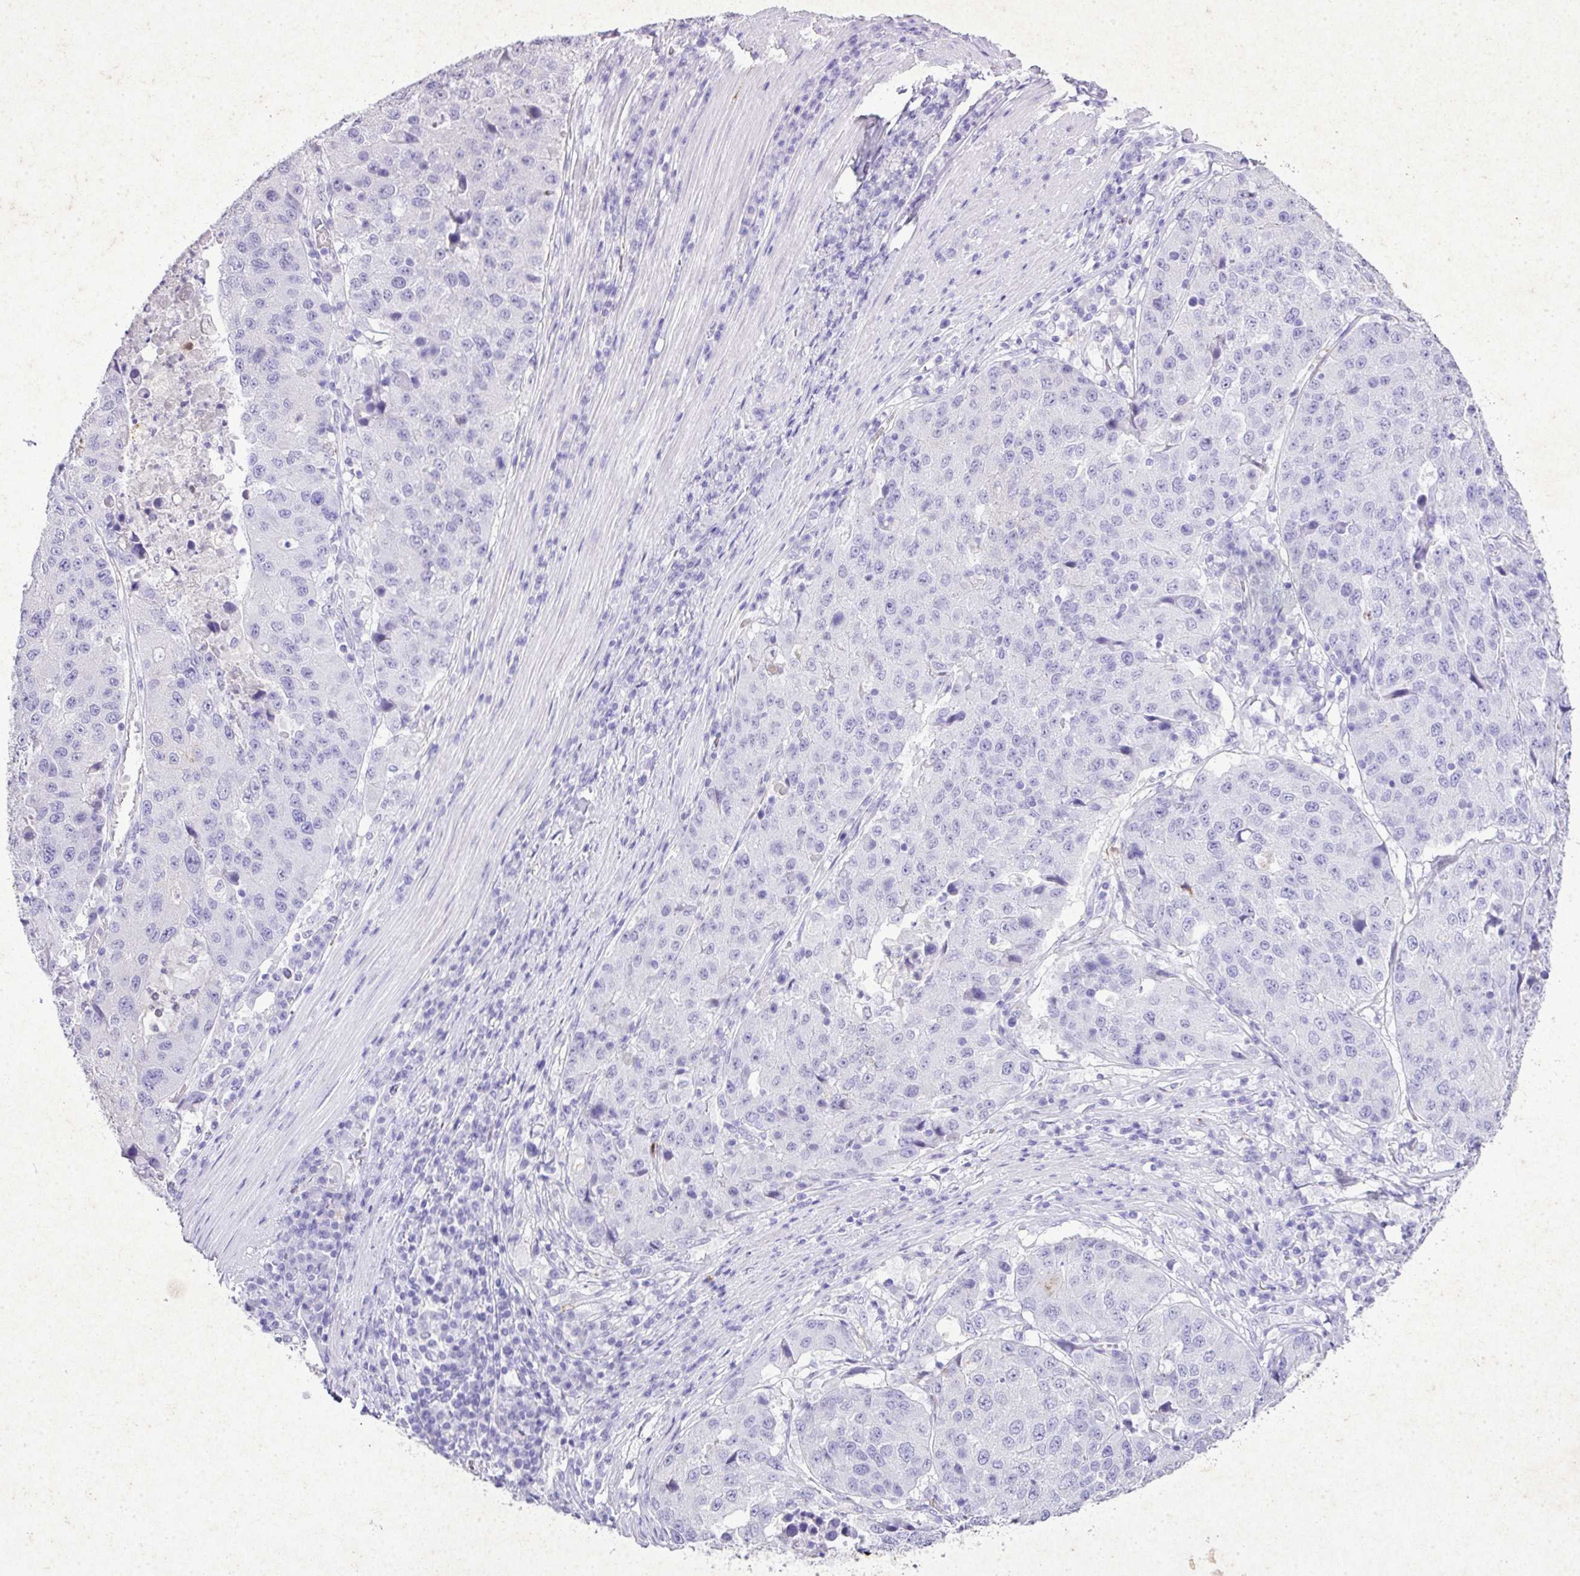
{"staining": {"intensity": "negative", "quantity": "none", "location": "none"}, "tissue": "stomach cancer", "cell_type": "Tumor cells", "image_type": "cancer", "snomed": [{"axis": "morphology", "description": "Adenocarcinoma, NOS"}, {"axis": "topography", "description": "Stomach"}], "caption": "Tumor cells are negative for brown protein staining in adenocarcinoma (stomach).", "gene": "KCNJ11", "patient": {"sex": "male", "age": 71}}